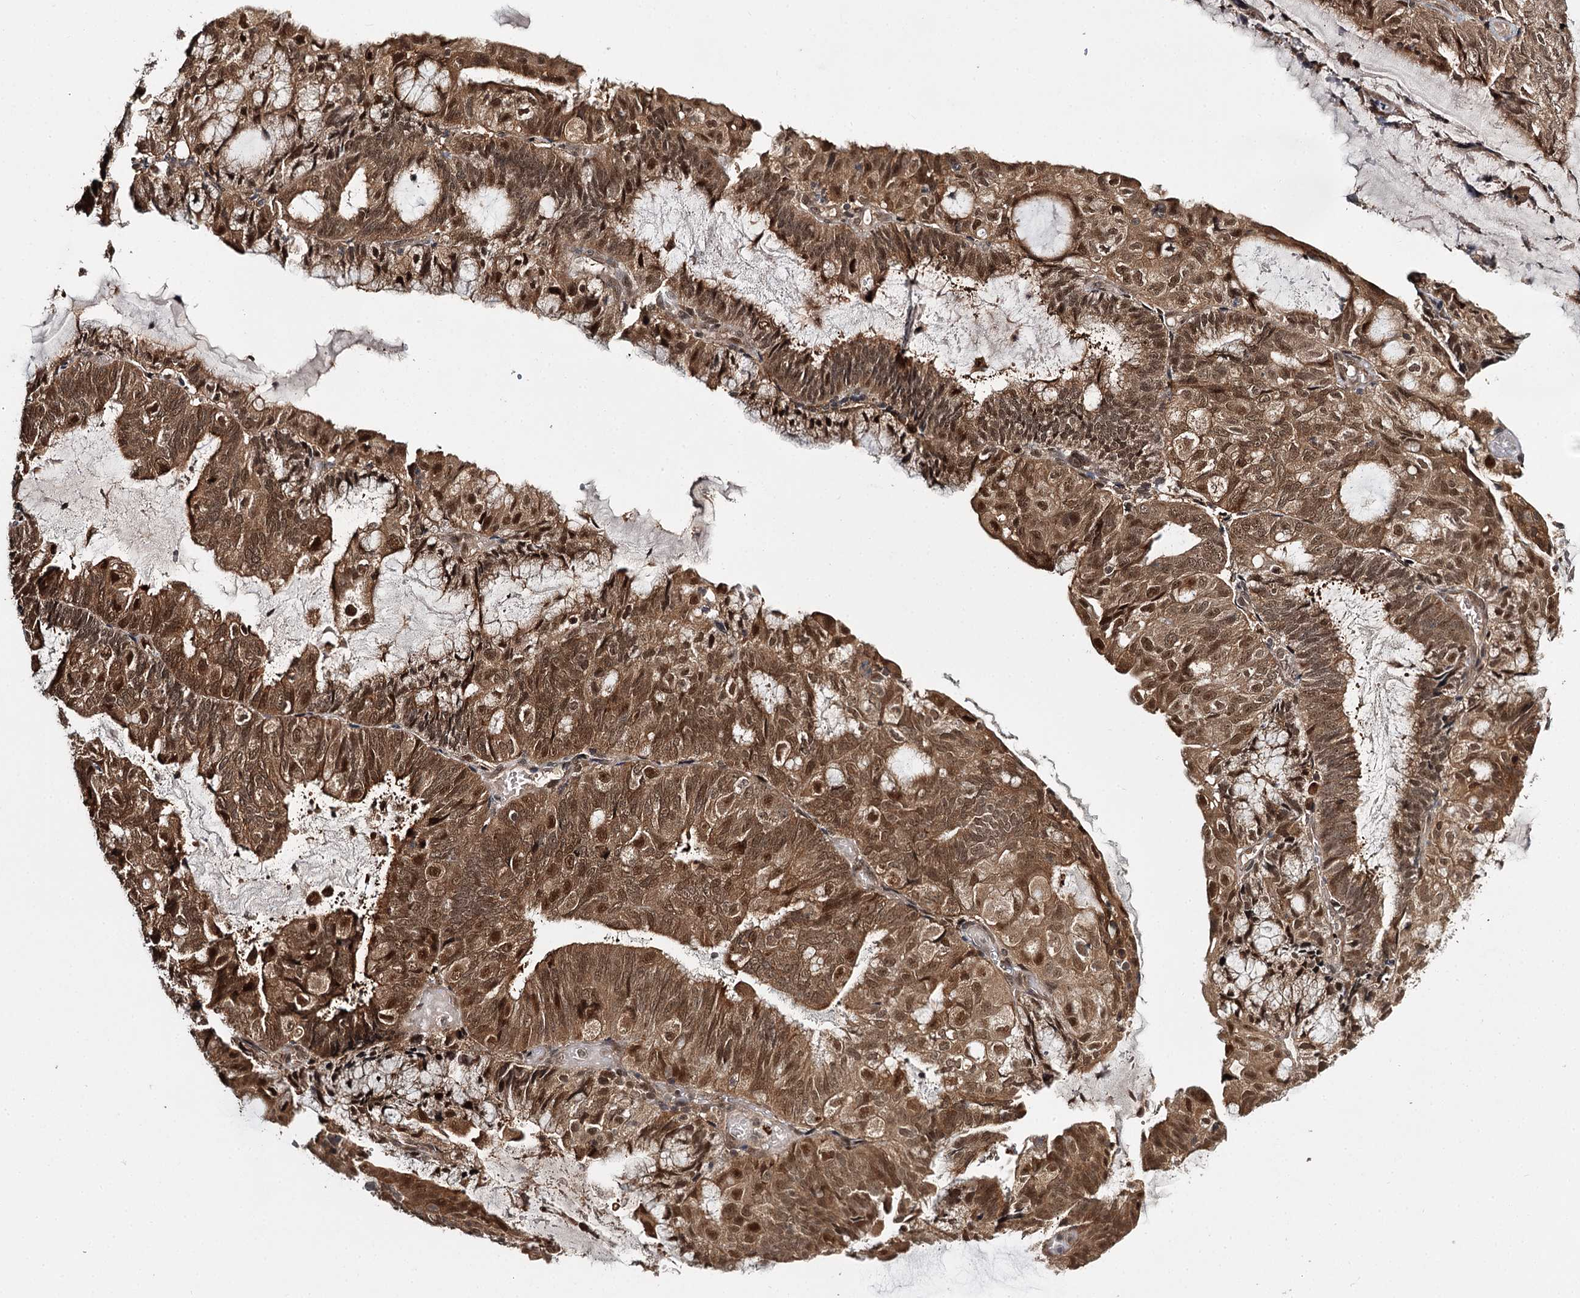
{"staining": {"intensity": "moderate", "quantity": ">75%", "location": "cytoplasmic/membranous,nuclear"}, "tissue": "endometrial cancer", "cell_type": "Tumor cells", "image_type": "cancer", "snomed": [{"axis": "morphology", "description": "Adenocarcinoma, NOS"}, {"axis": "topography", "description": "Endometrium"}], "caption": "Endometrial cancer was stained to show a protein in brown. There is medium levels of moderate cytoplasmic/membranous and nuclear positivity in about >75% of tumor cells. The staining is performed using DAB (3,3'-diaminobenzidine) brown chromogen to label protein expression. The nuclei are counter-stained blue using hematoxylin.", "gene": "N6AMT1", "patient": {"sex": "female", "age": 81}}